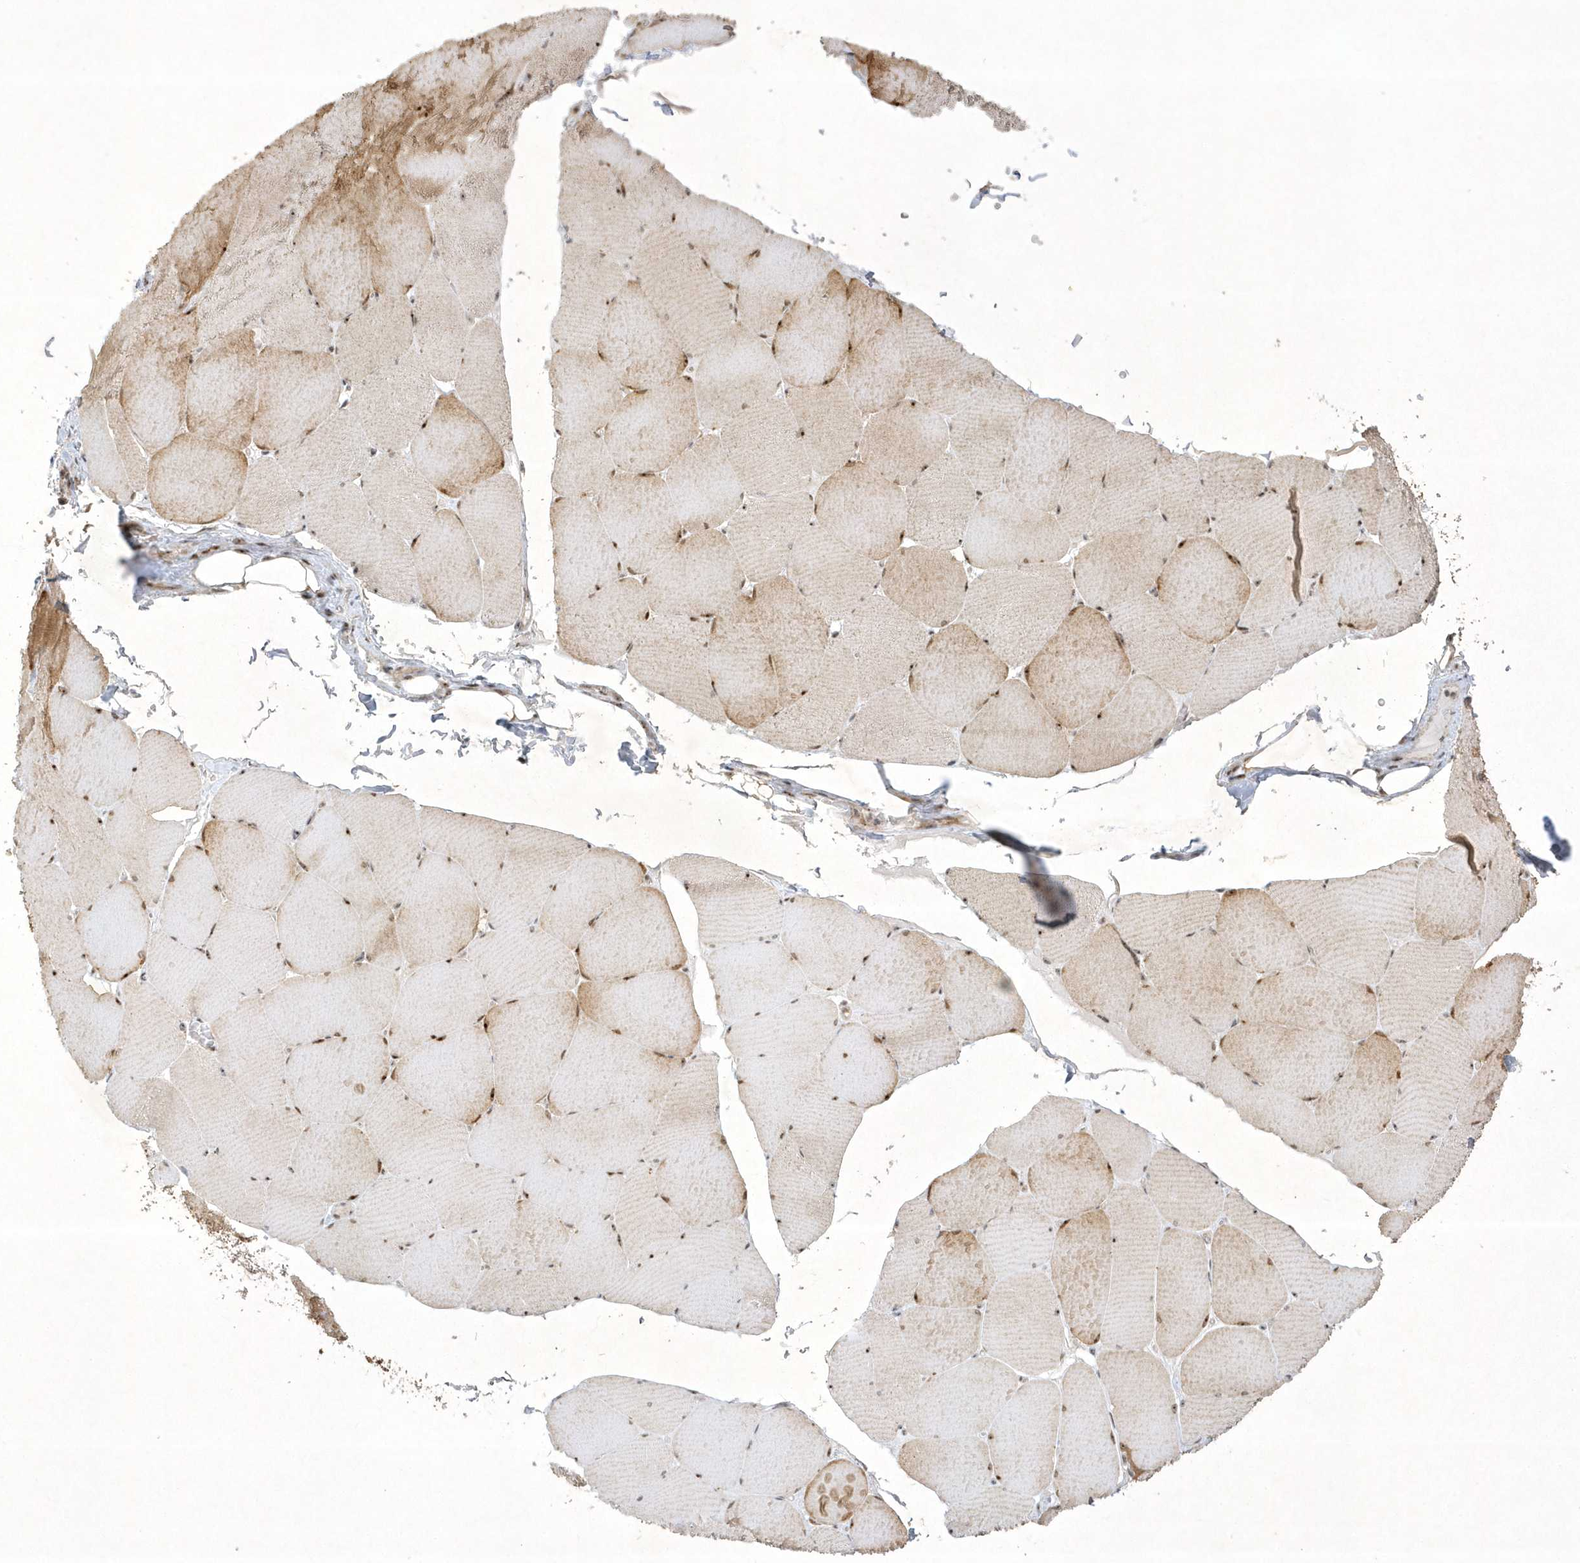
{"staining": {"intensity": "moderate", "quantity": ">75%", "location": "cytoplasmic/membranous,nuclear"}, "tissue": "skeletal muscle", "cell_type": "Myocytes", "image_type": "normal", "snomed": [{"axis": "morphology", "description": "Normal tissue, NOS"}, {"axis": "topography", "description": "Skeletal muscle"}, {"axis": "topography", "description": "Head-Neck"}], "caption": "Immunohistochemical staining of benign human skeletal muscle exhibits >75% levels of moderate cytoplasmic/membranous,nuclear protein staining in about >75% of myocytes.", "gene": "NPM3", "patient": {"sex": "male", "age": 66}}